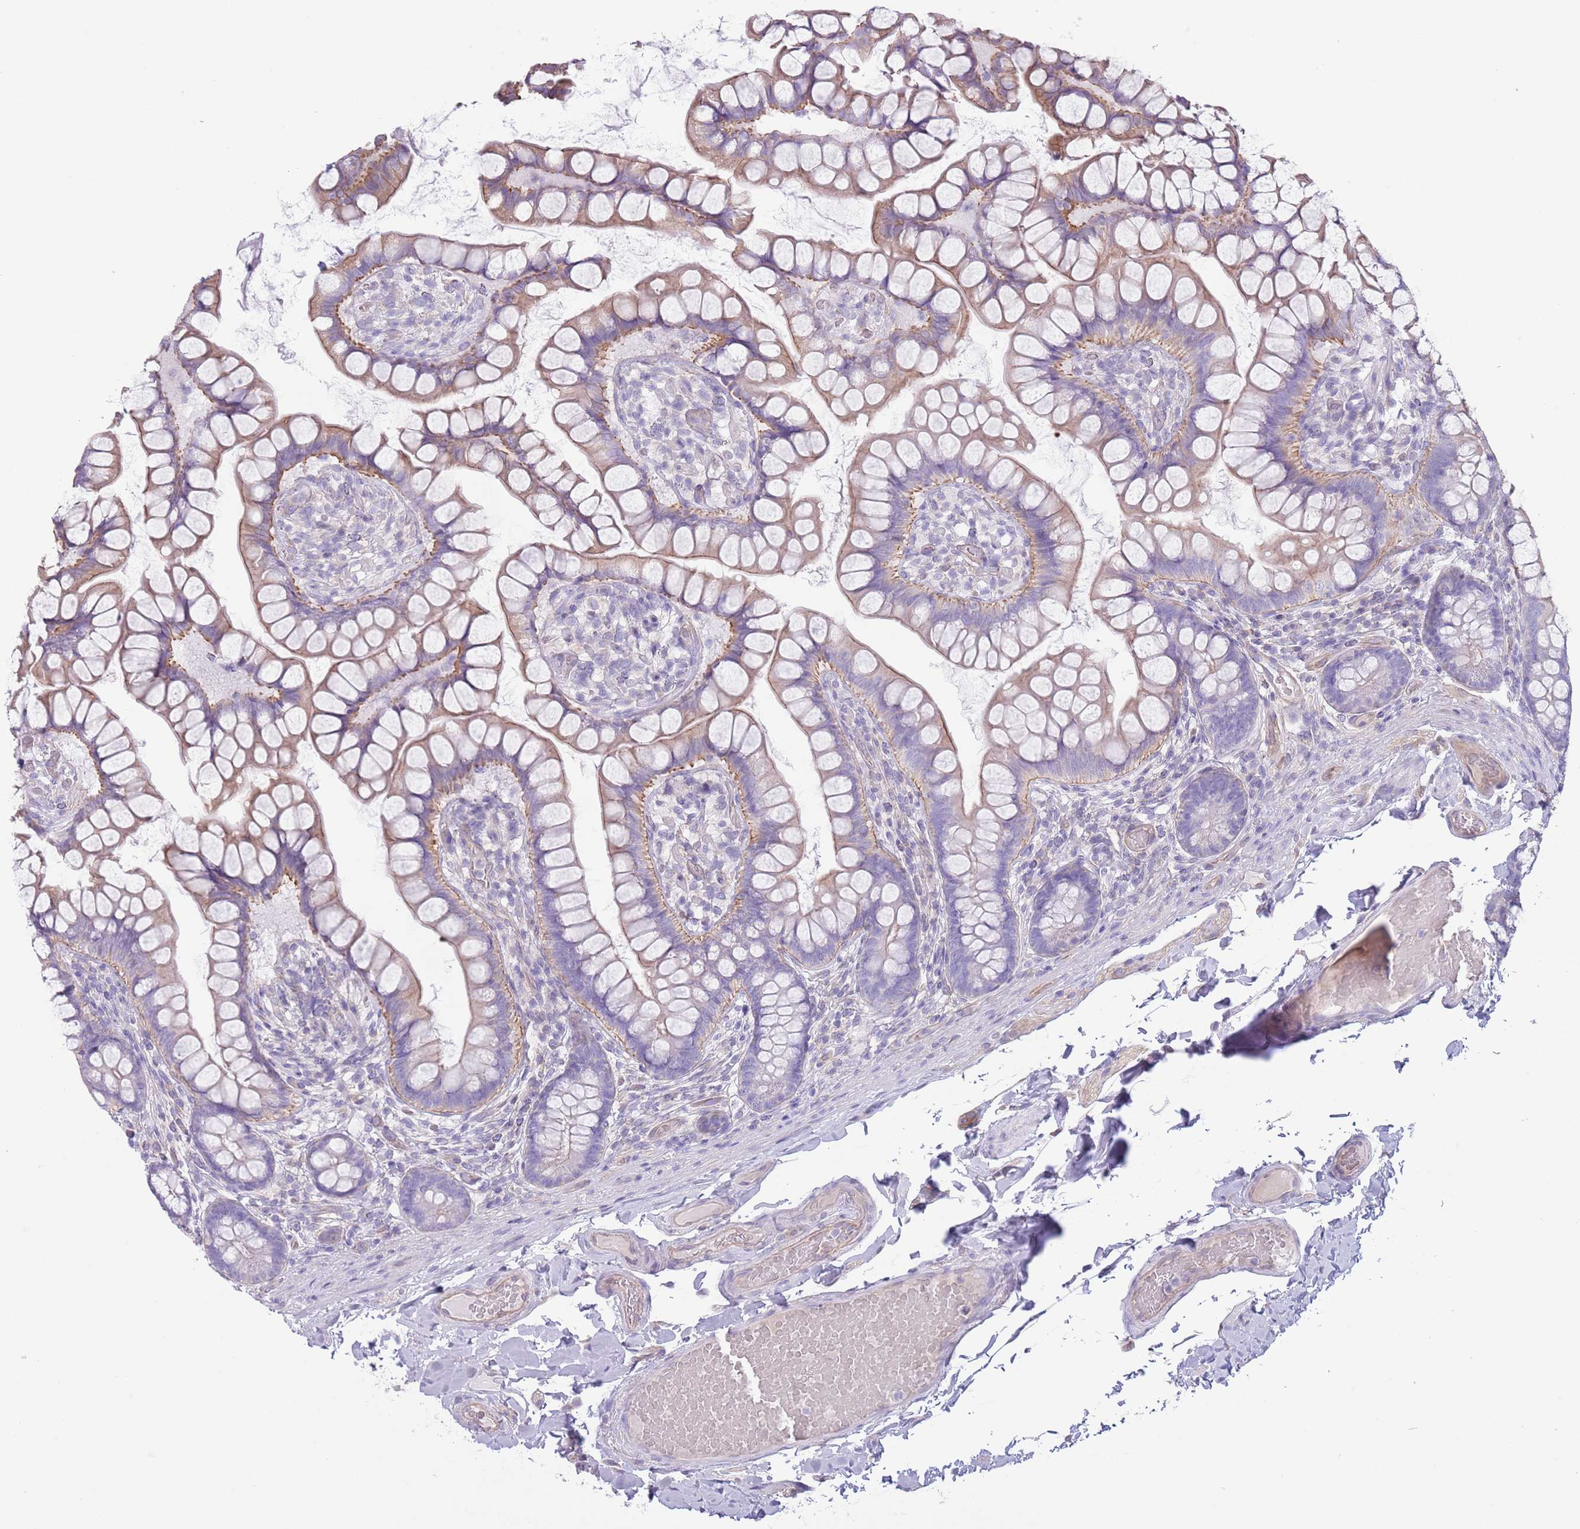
{"staining": {"intensity": "moderate", "quantity": "<25%", "location": "cytoplasmic/membranous"}, "tissue": "small intestine", "cell_type": "Glandular cells", "image_type": "normal", "snomed": [{"axis": "morphology", "description": "Normal tissue, NOS"}, {"axis": "topography", "description": "Small intestine"}], "caption": "This histopathology image shows benign small intestine stained with IHC to label a protein in brown. The cytoplasmic/membranous of glandular cells show moderate positivity for the protein. Nuclei are counter-stained blue.", "gene": "RBP3", "patient": {"sex": "male", "age": 70}}